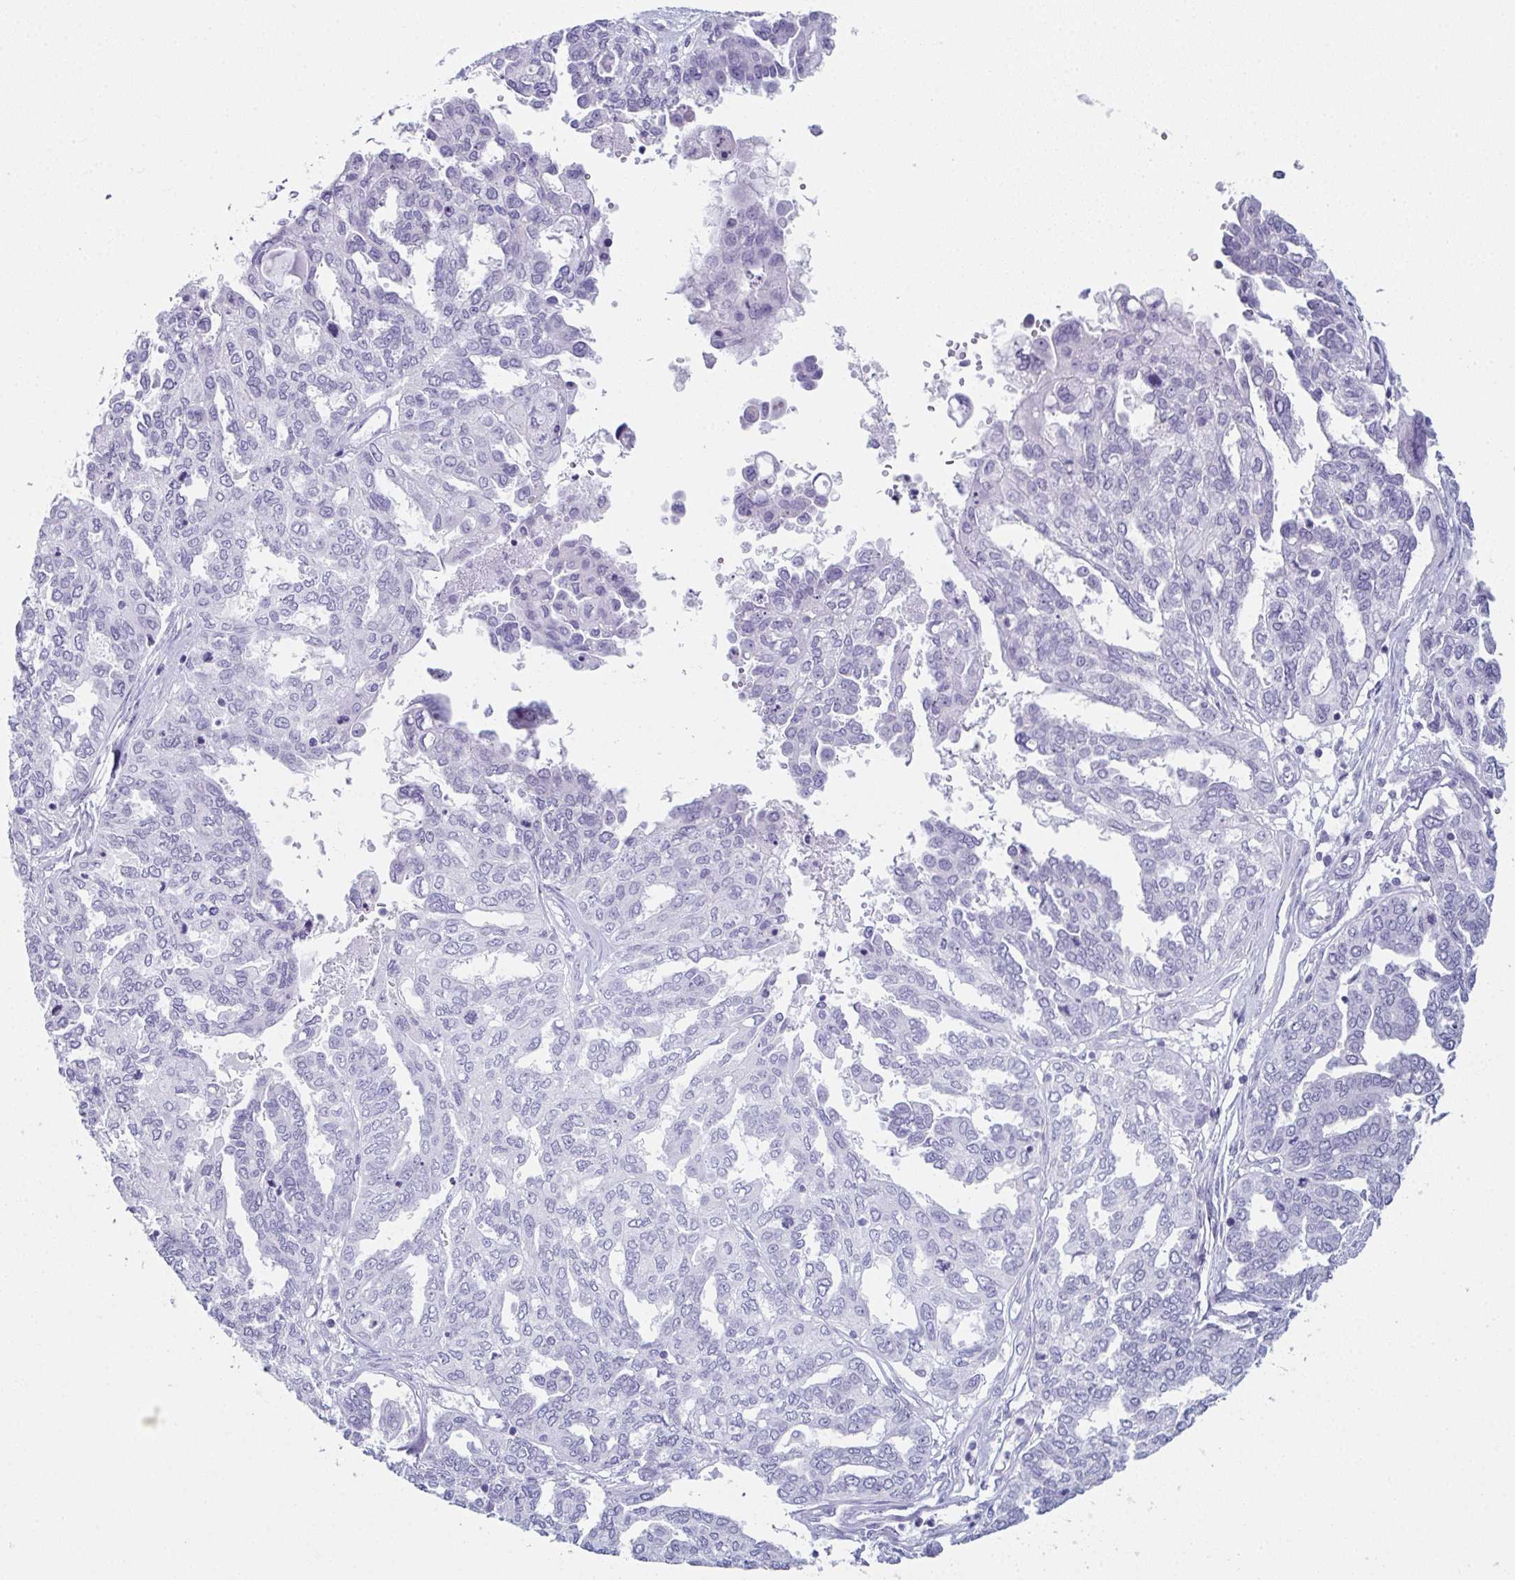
{"staining": {"intensity": "negative", "quantity": "none", "location": "none"}, "tissue": "ovarian cancer", "cell_type": "Tumor cells", "image_type": "cancer", "snomed": [{"axis": "morphology", "description": "Cystadenocarcinoma, serous, NOS"}, {"axis": "topography", "description": "Ovary"}], "caption": "This is an immunohistochemistry (IHC) histopathology image of ovarian cancer (serous cystadenocarcinoma). There is no expression in tumor cells.", "gene": "ENKUR", "patient": {"sex": "female", "age": 53}}